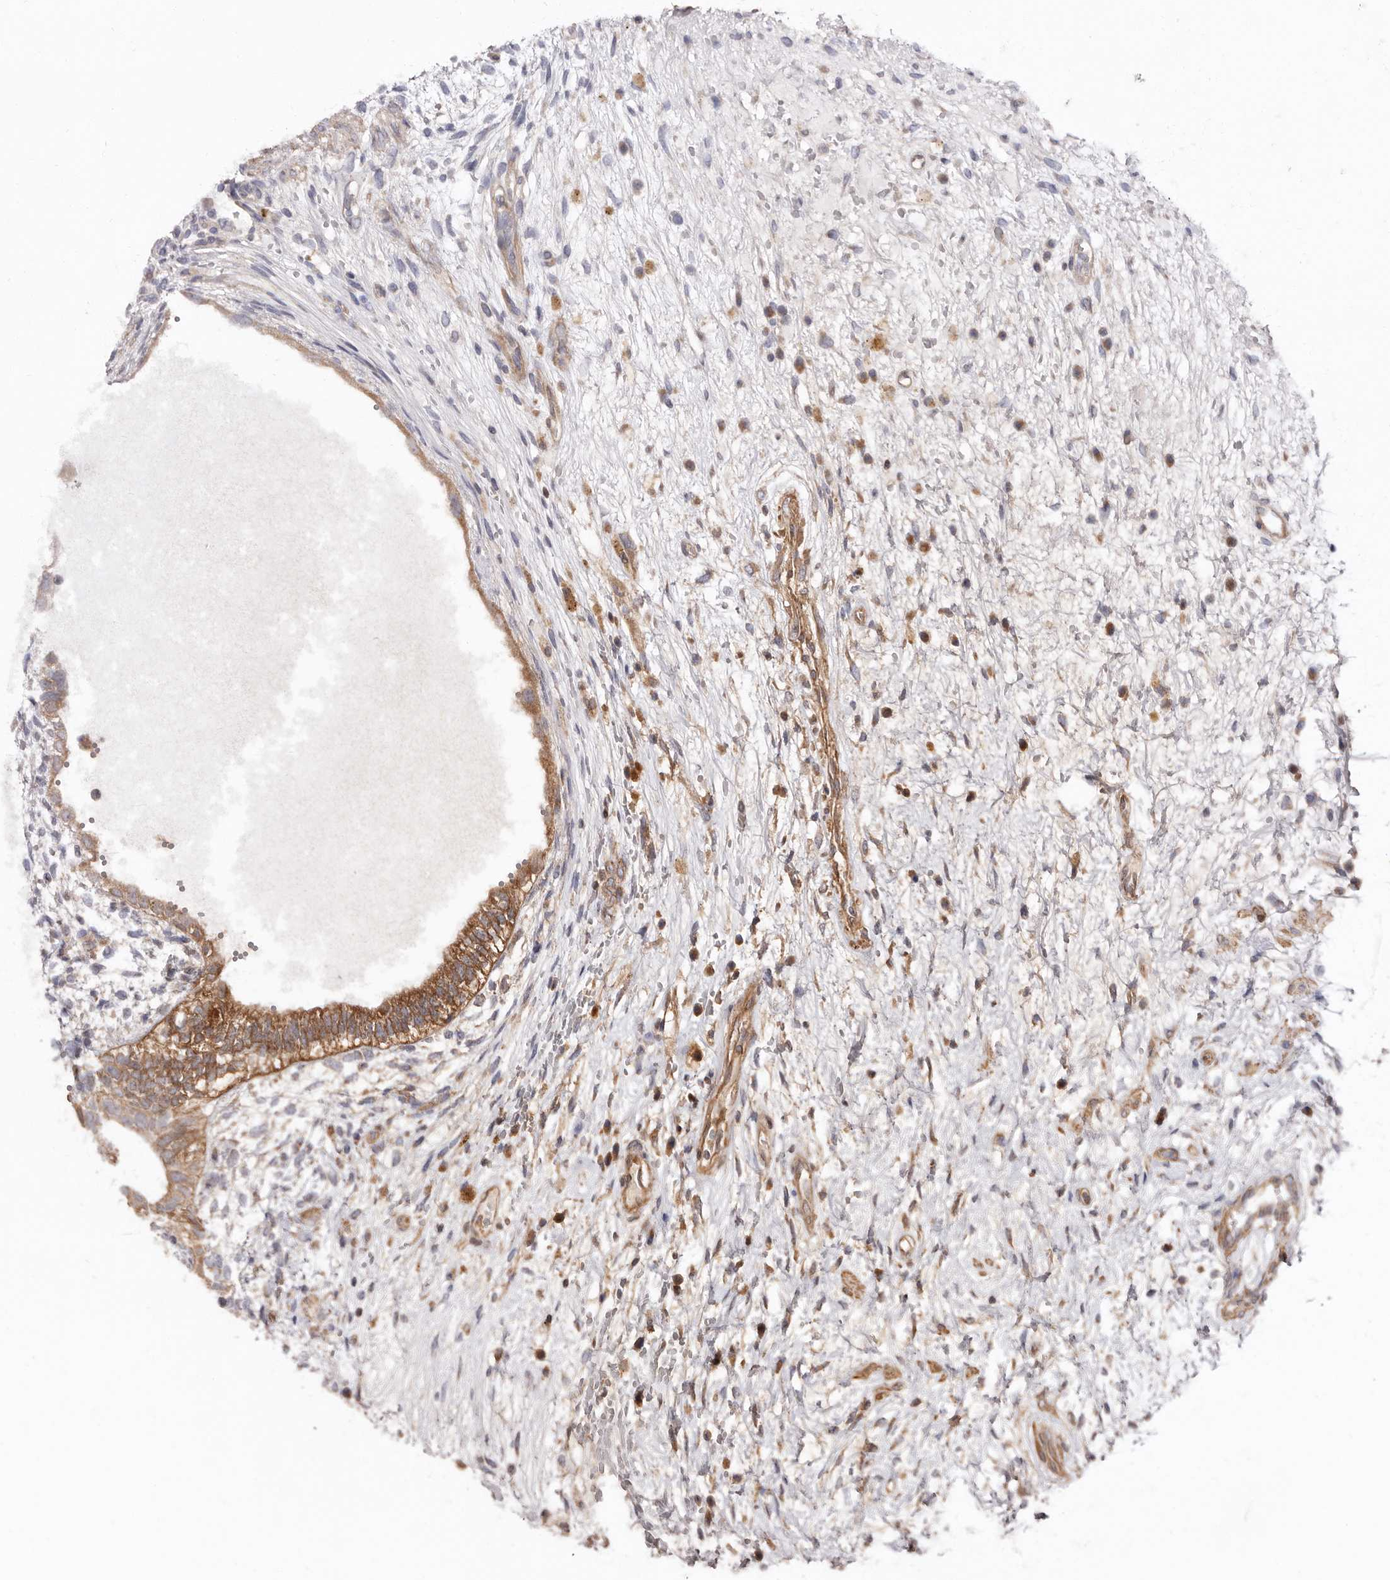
{"staining": {"intensity": "moderate", "quantity": ">75%", "location": "cytoplasmic/membranous"}, "tissue": "testis cancer", "cell_type": "Tumor cells", "image_type": "cancer", "snomed": [{"axis": "morphology", "description": "Carcinoma, Embryonal, NOS"}, {"axis": "topography", "description": "Testis"}], "caption": "Tumor cells display medium levels of moderate cytoplasmic/membranous staining in approximately >75% of cells in human testis embryonal carcinoma. The protein of interest is shown in brown color, while the nuclei are stained blue.", "gene": "COQ8B", "patient": {"sex": "male", "age": 26}}